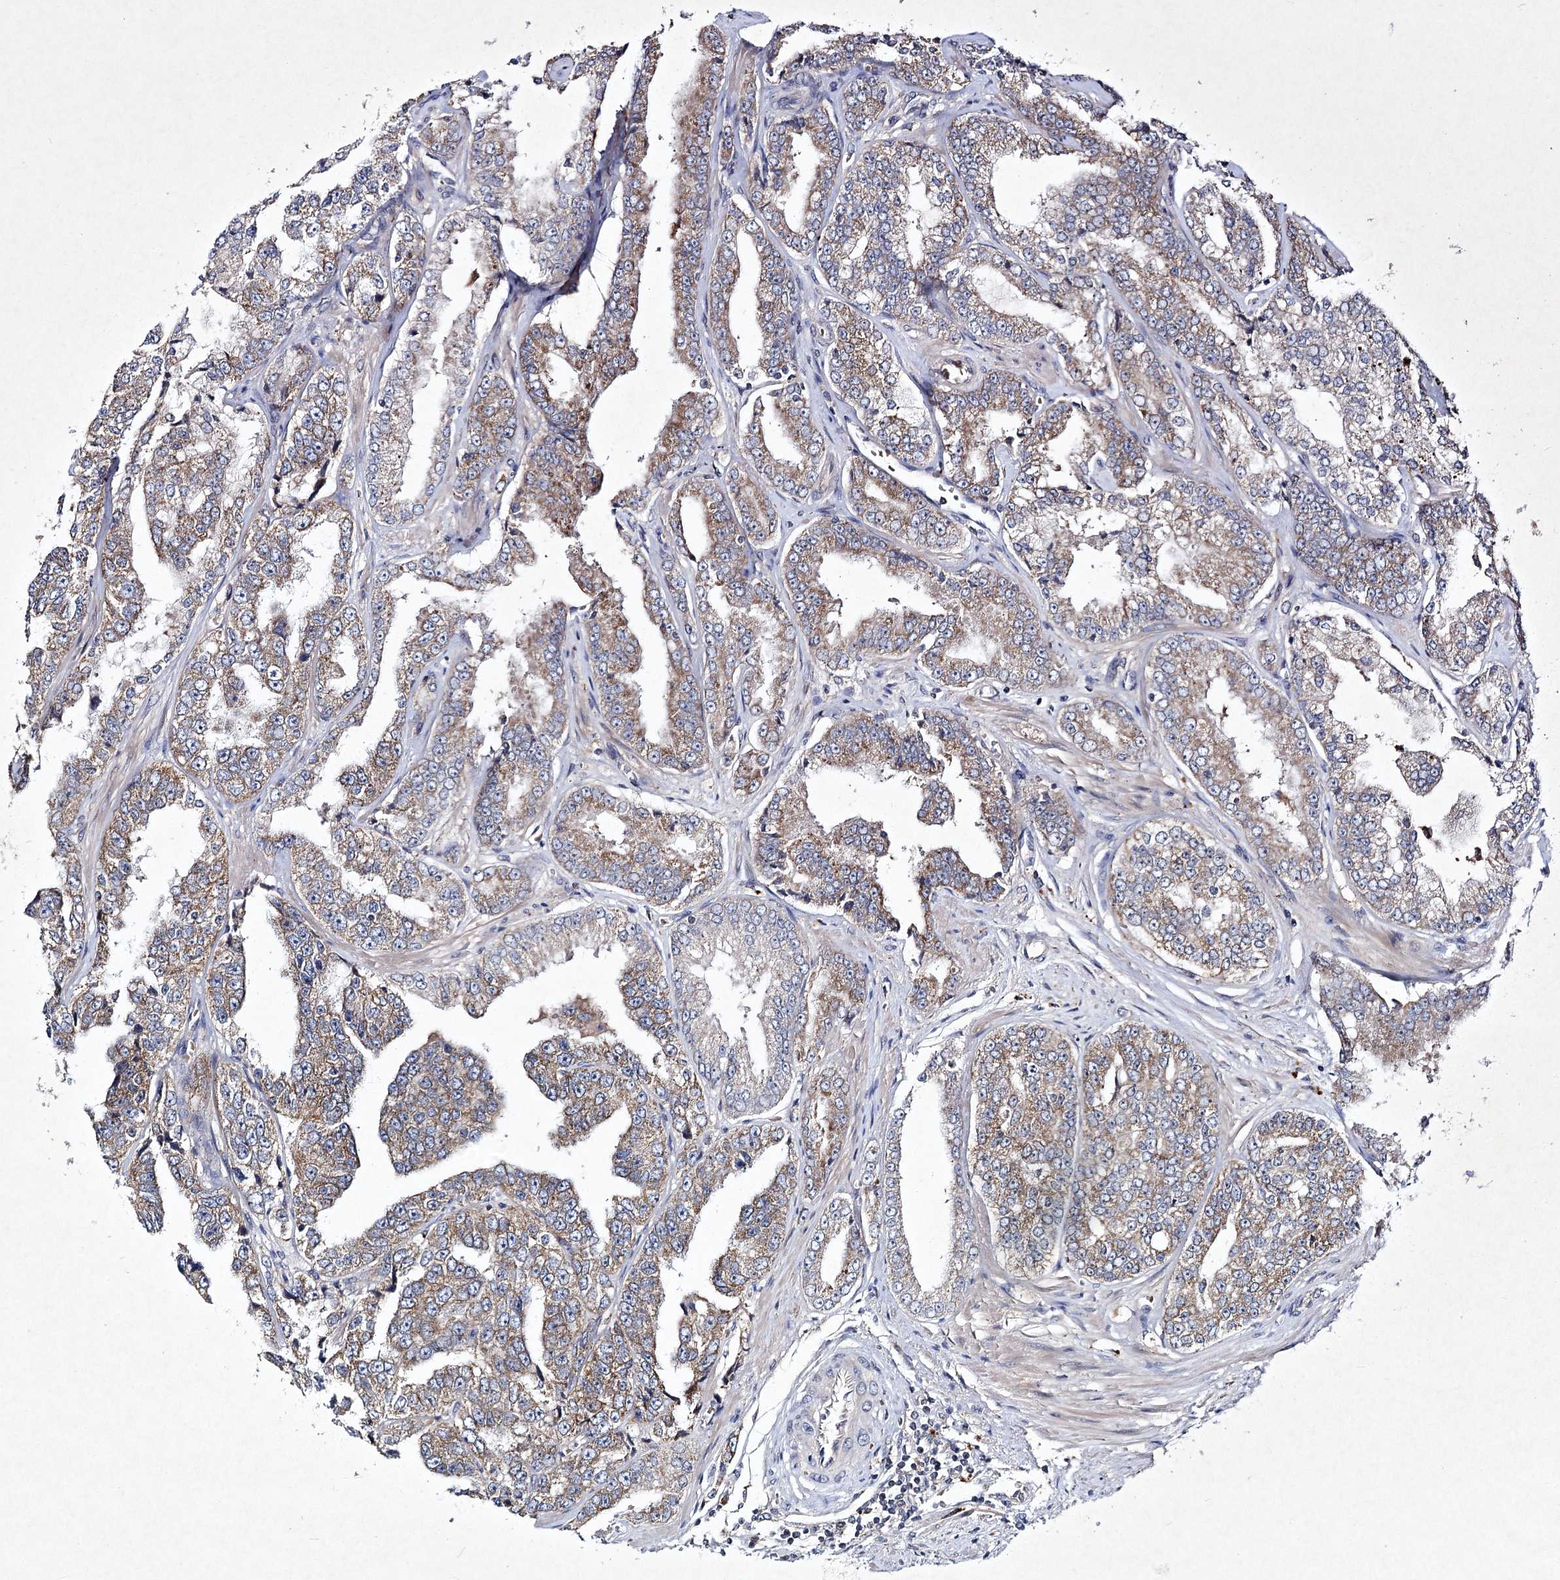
{"staining": {"intensity": "moderate", "quantity": "25%-75%", "location": "cytoplasmic/membranous"}, "tissue": "prostate cancer", "cell_type": "Tumor cells", "image_type": "cancer", "snomed": [{"axis": "morphology", "description": "Adenocarcinoma, High grade"}, {"axis": "topography", "description": "Prostate"}], "caption": "IHC of adenocarcinoma (high-grade) (prostate) shows medium levels of moderate cytoplasmic/membranous staining in about 25%-75% of tumor cells. (DAB IHC, brown staining for protein, blue staining for nuclei).", "gene": "PYROXD2", "patient": {"sex": "male", "age": 71}}